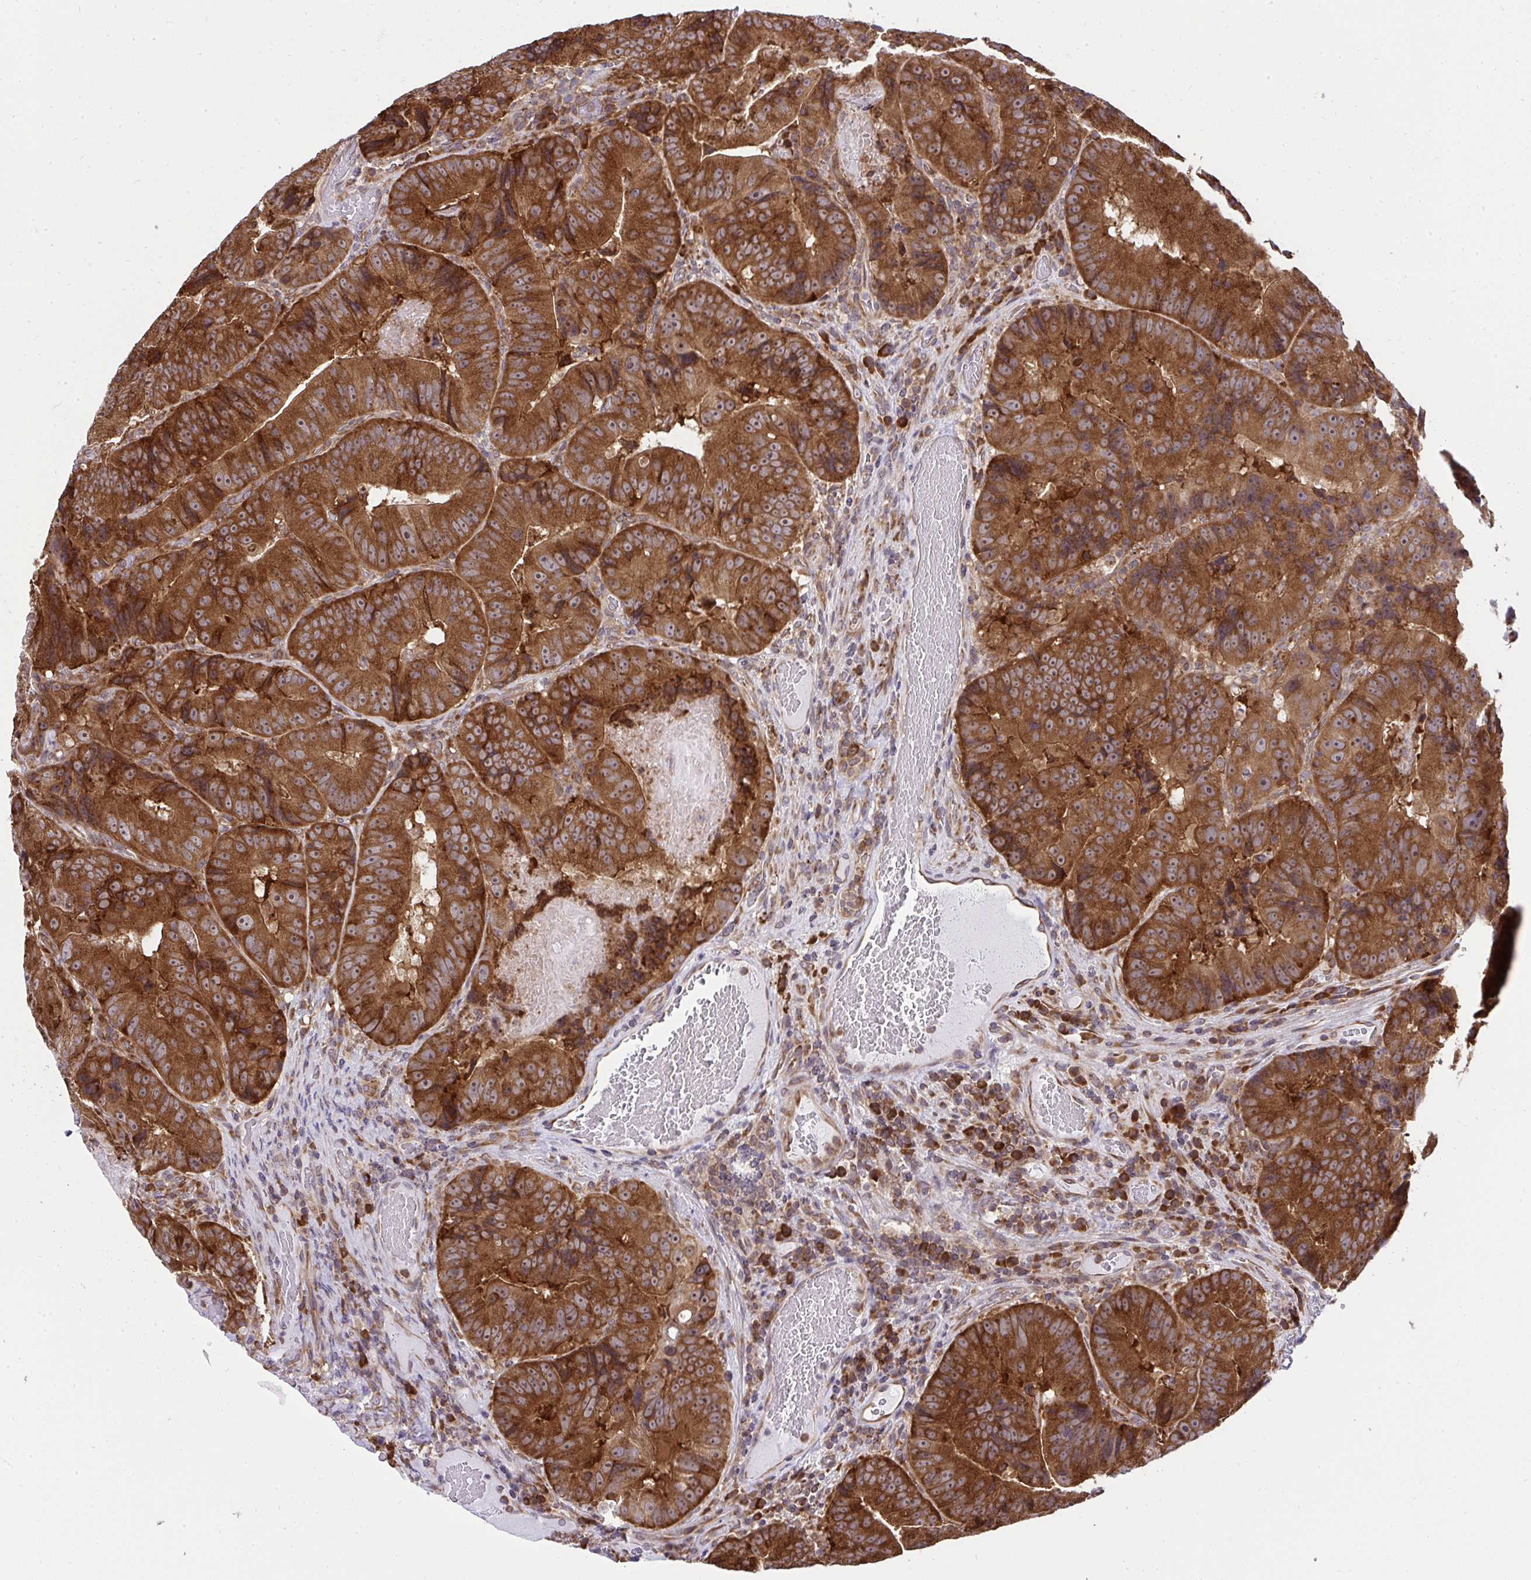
{"staining": {"intensity": "strong", "quantity": ">75%", "location": "cytoplasmic/membranous,nuclear"}, "tissue": "colorectal cancer", "cell_type": "Tumor cells", "image_type": "cancer", "snomed": [{"axis": "morphology", "description": "Adenocarcinoma, NOS"}, {"axis": "topography", "description": "Colon"}], "caption": "Colorectal cancer (adenocarcinoma) stained for a protein (brown) exhibits strong cytoplasmic/membranous and nuclear positive expression in about >75% of tumor cells.", "gene": "RPS7", "patient": {"sex": "female", "age": 86}}